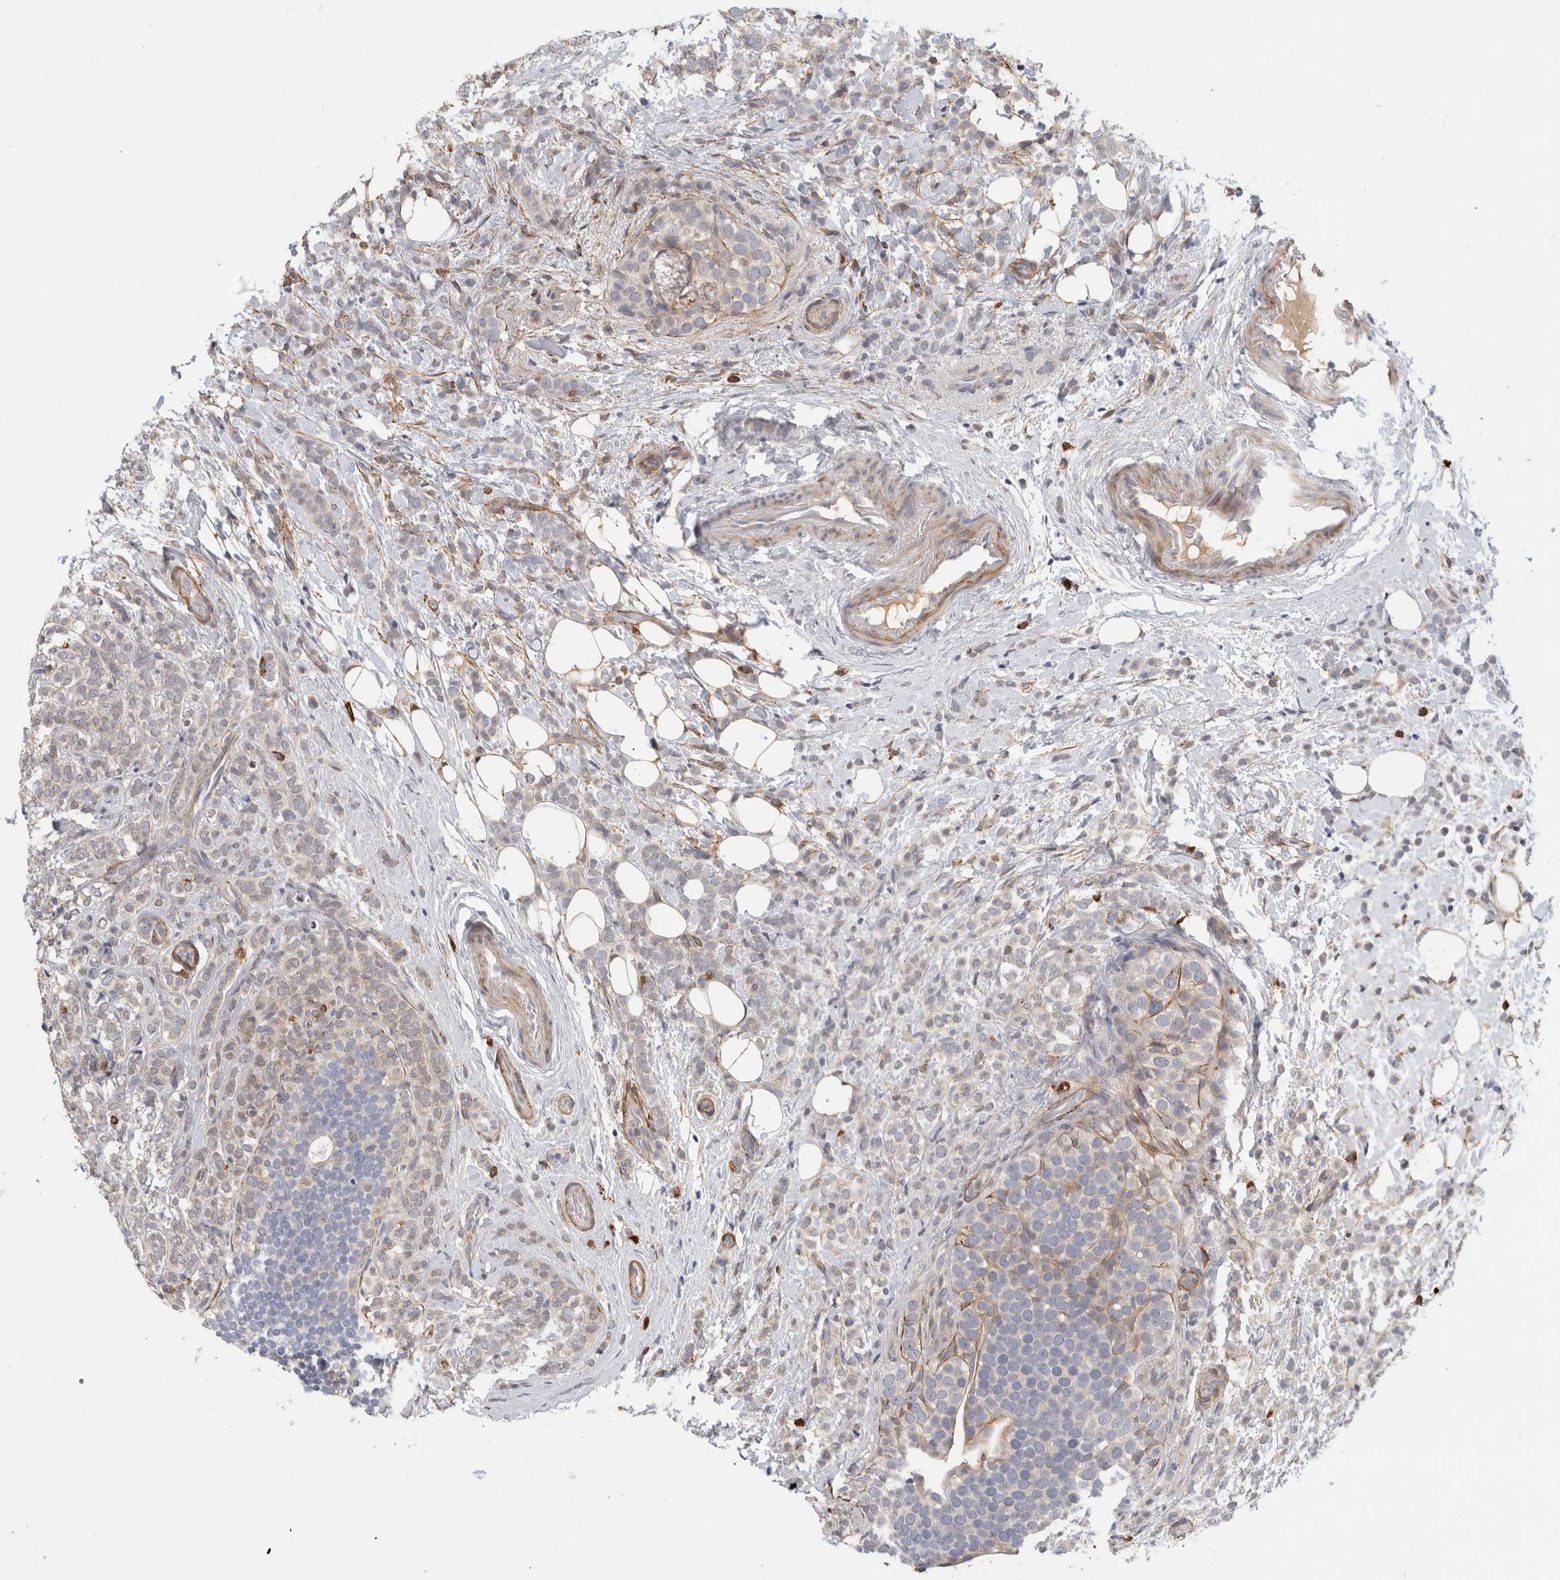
{"staining": {"intensity": "negative", "quantity": "none", "location": "none"}, "tissue": "breast cancer", "cell_type": "Tumor cells", "image_type": "cancer", "snomed": [{"axis": "morphology", "description": "Lobular carcinoma"}, {"axis": "topography", "description": "Breast"}], "caption": "The photomicrograph shows no significant expression in tumor cells of breast lobular carcinoma.", "gene": "PGM1", "patient": {"sex": "female", "age": 50}}